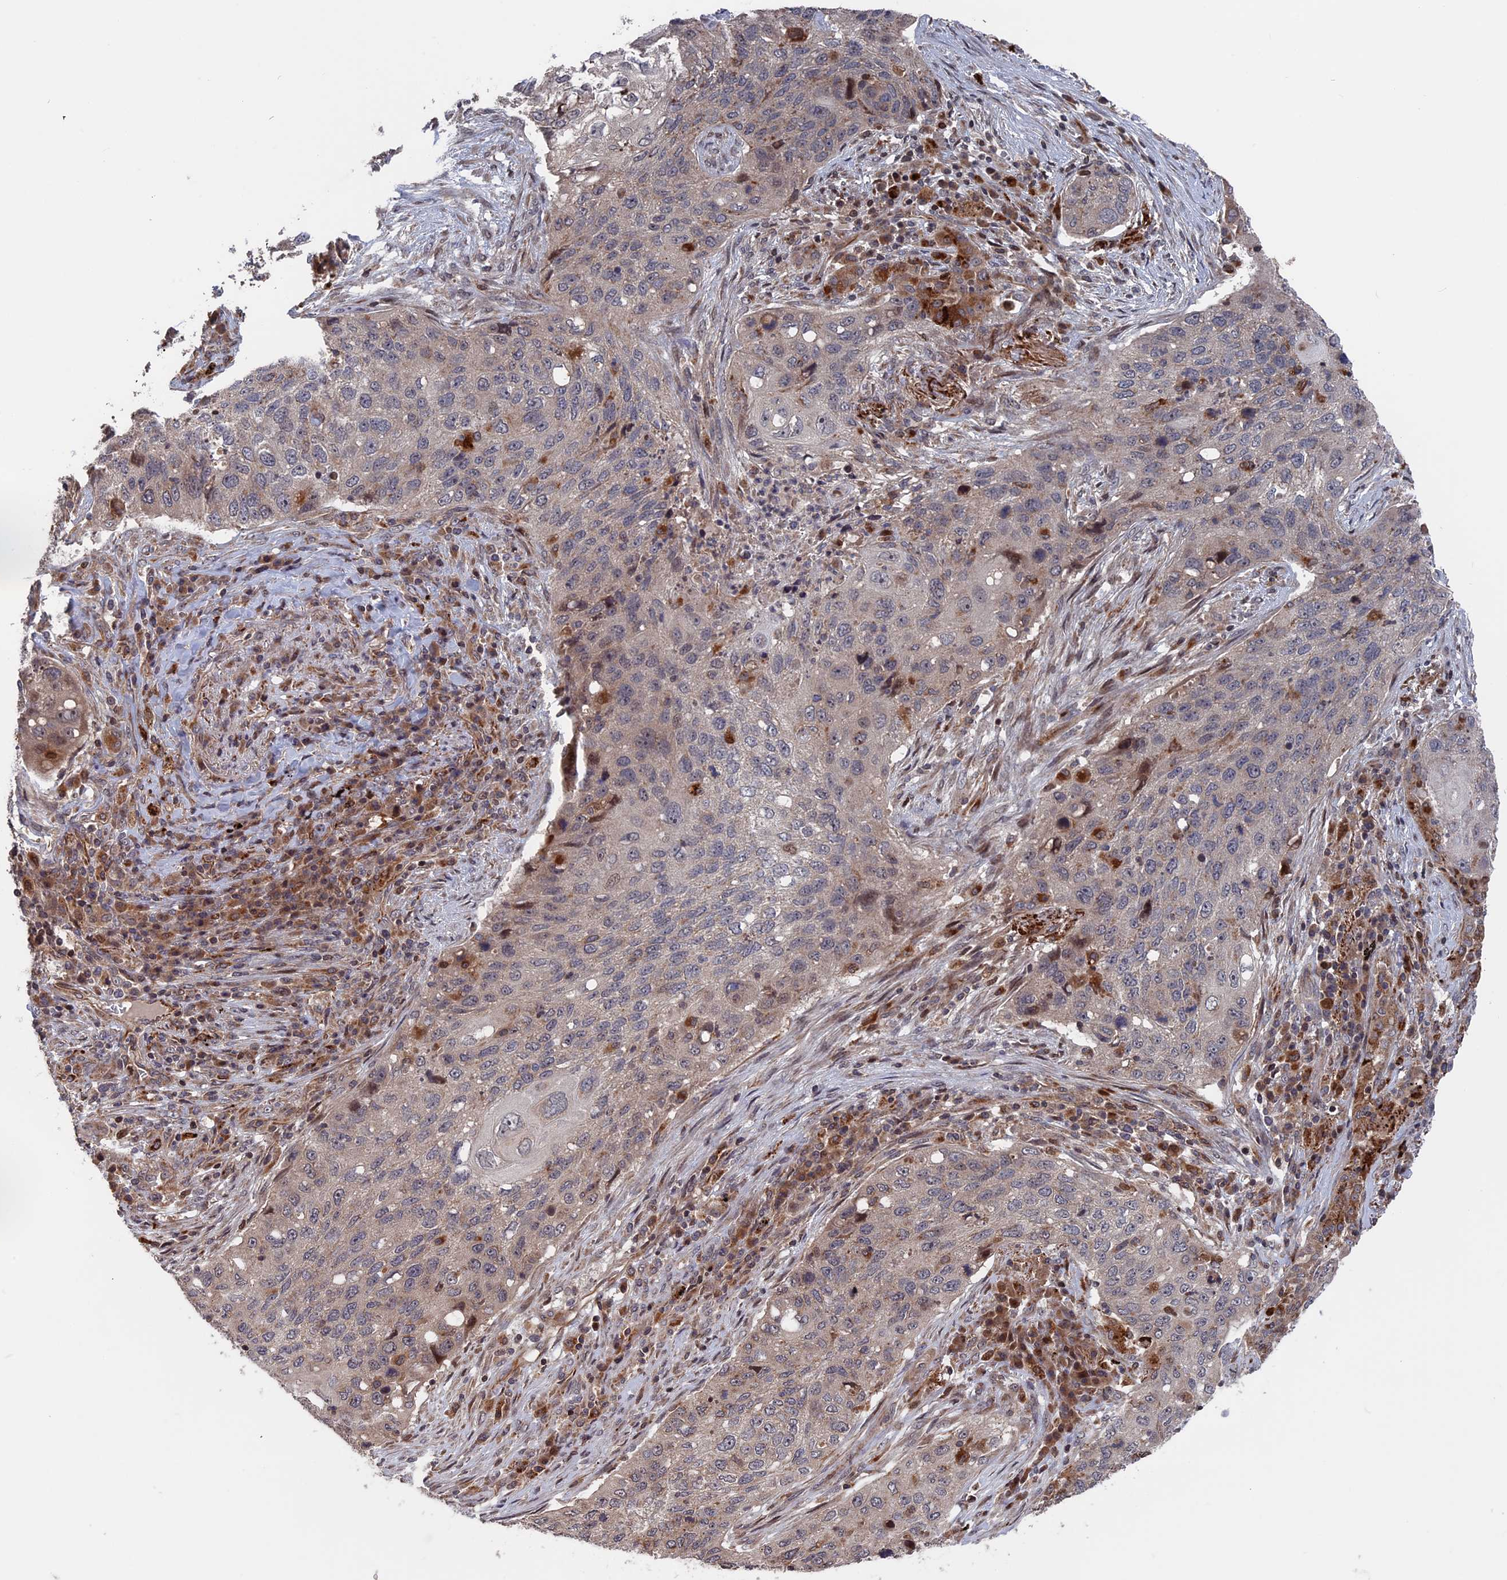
{"staining": {"intensity": "weak", "quantity": "<25%", "location": "cytoplasmic/membranous"}, "tissue": "lung cancer", "cell_type": "Tumor cells", "image_type": "cancer", "snomed": [{"axis": "morphology", "description": "Squamous cell carcinoma, NOS"}, {"axis": "topography", "description": "Lung"}], "caption": "IHC micrograph of human lung cancer stained for a protein (brown), which displays no staining in tumor cells.", "gene": "PLA2G15", "patient": {"sex": "female", "age": 63}}